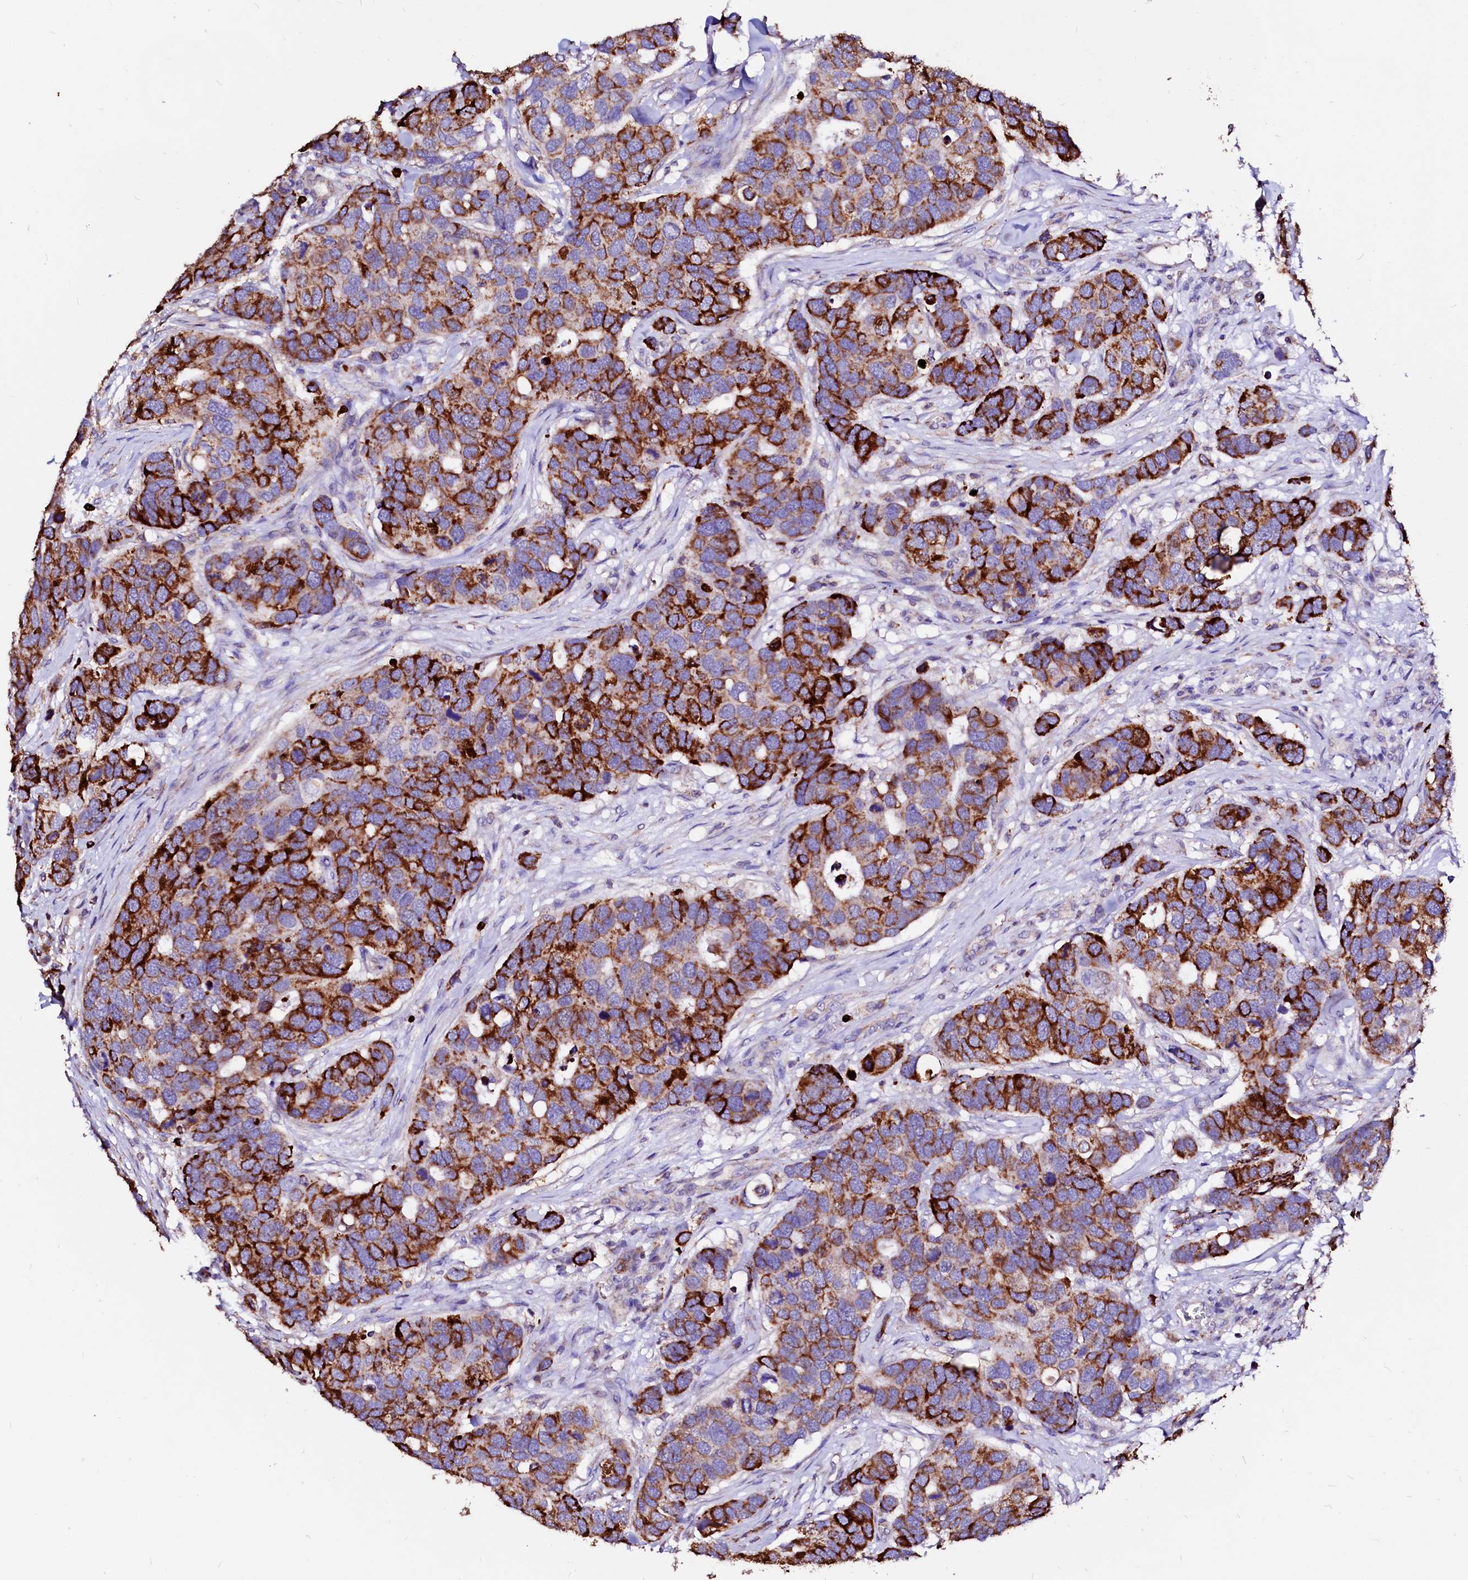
{"staining": {"intensity": "strong", "quantity": "25%-75%", "location": "cytoplasmic/membranous"}, "tissue": "breast cancer", "cell_type": "Tumor cells", "image_type": "cancer", "snomed": [{"axis": "morphology", "description": "Duct carcinoma"}, {"axis": "topography", "description": "Breast"}], "caption": "This micrograph exhibits immunohistochemistry staining of human breast infiltrating ductal carcinoma, with high strong cytoplasmic/membranous positivity in about 25%-75% of tumor cells.", "gene": "MAOB", "patient": {"sex": "female", "age": 83}}